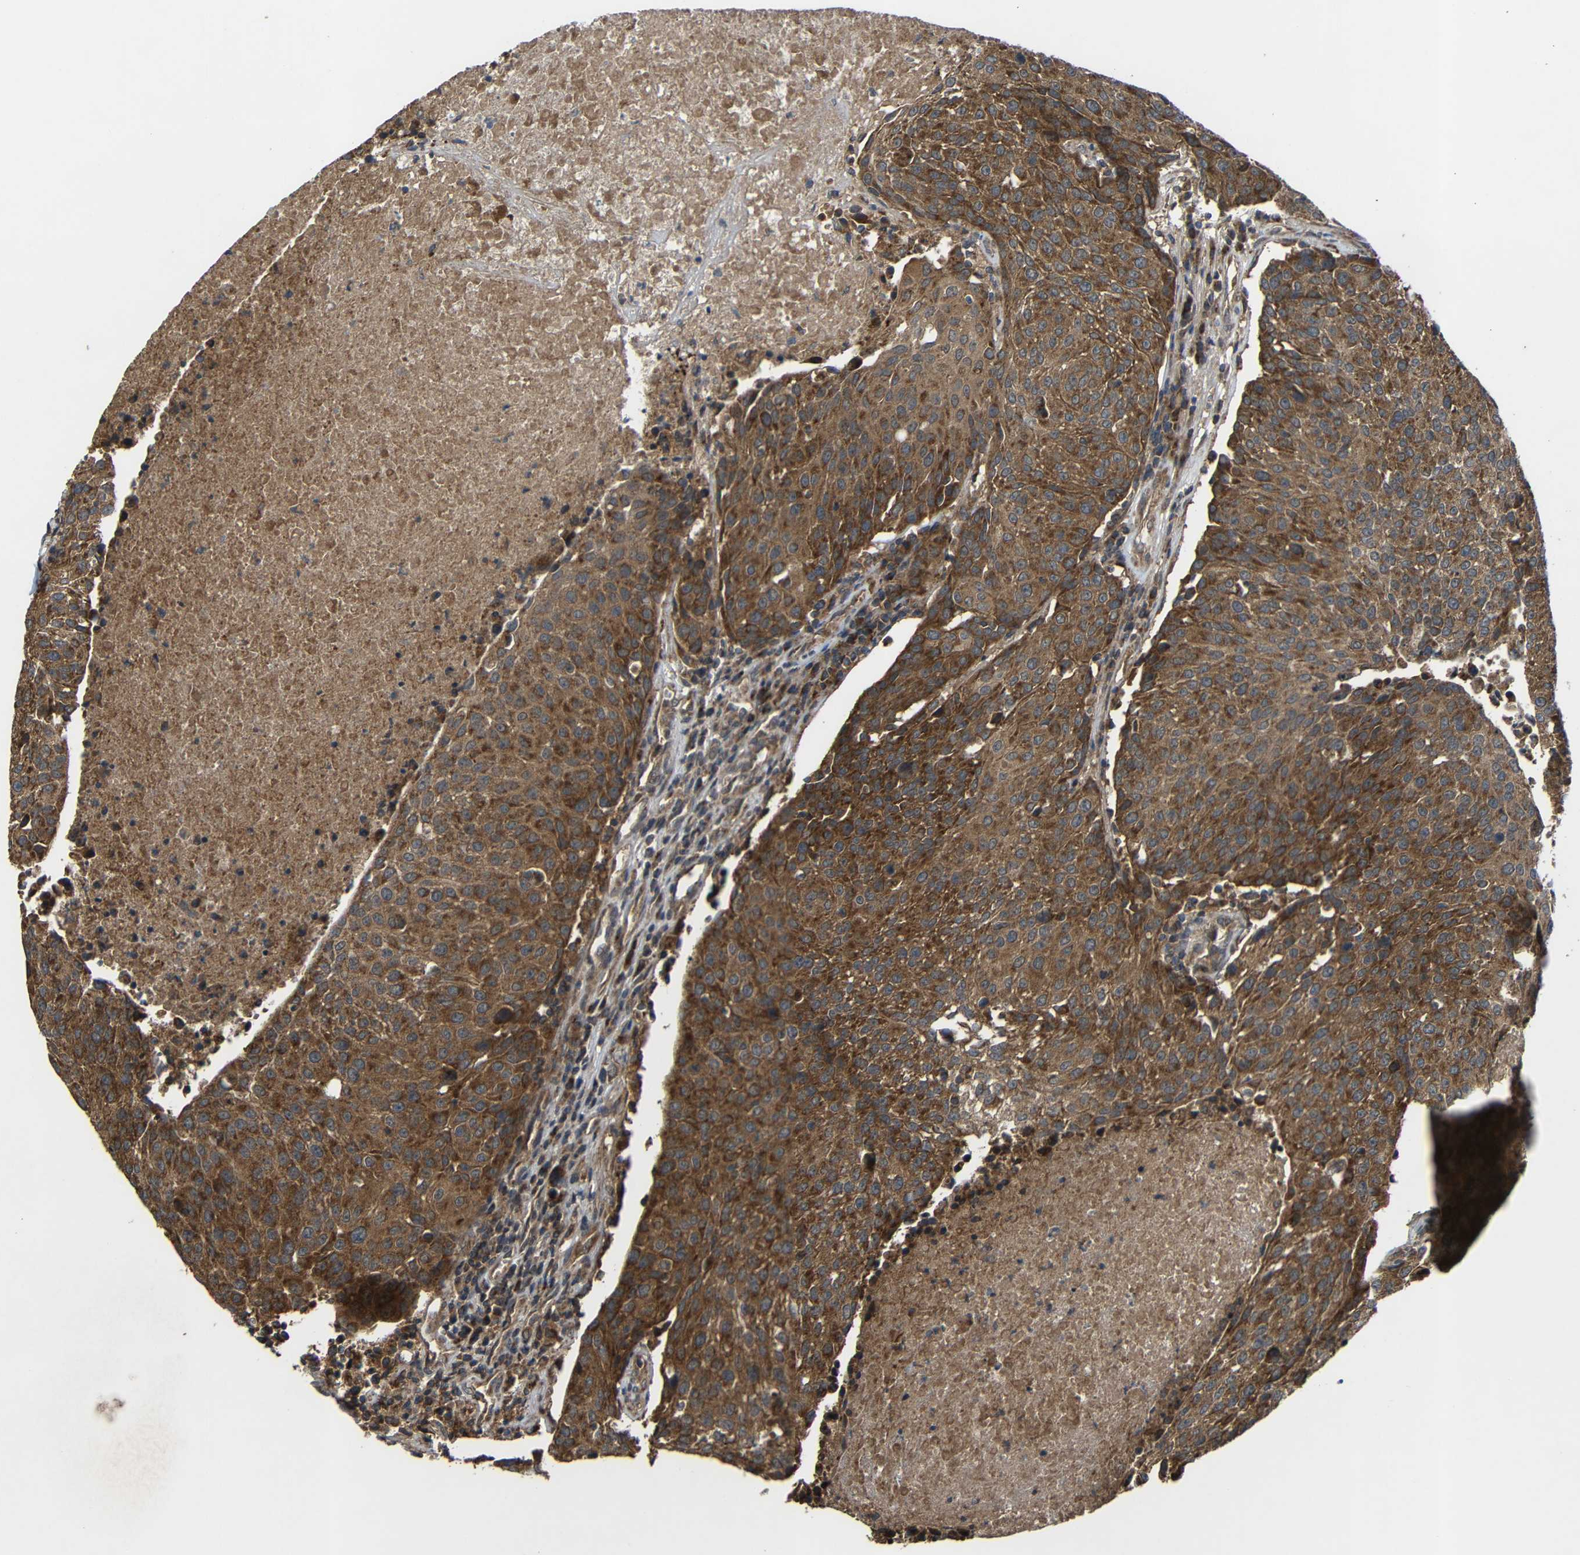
{"staining": {"intensity": "strong", "quantity": ">75%", "location": "cytoplasmic/membranous"}, "tissue": "urothelial cancer", "cell_type": "Tumor cells", "image_type": "cancer", "snomed": [{"axis": "morphology", "description": "Urothelial carcinoma, High grade"}, {"axis": "topography", "description": "Urinary bladder"}], "caption": "There is high levels of strong cytoplasmic/membranous staining in tumor cells of urothelial carcinoma (high-grade), as demonstrated by immunohistochemical staining (brown color).", "gene": "C1GALT1", "patient": {"sex": "female", "age": 85}}